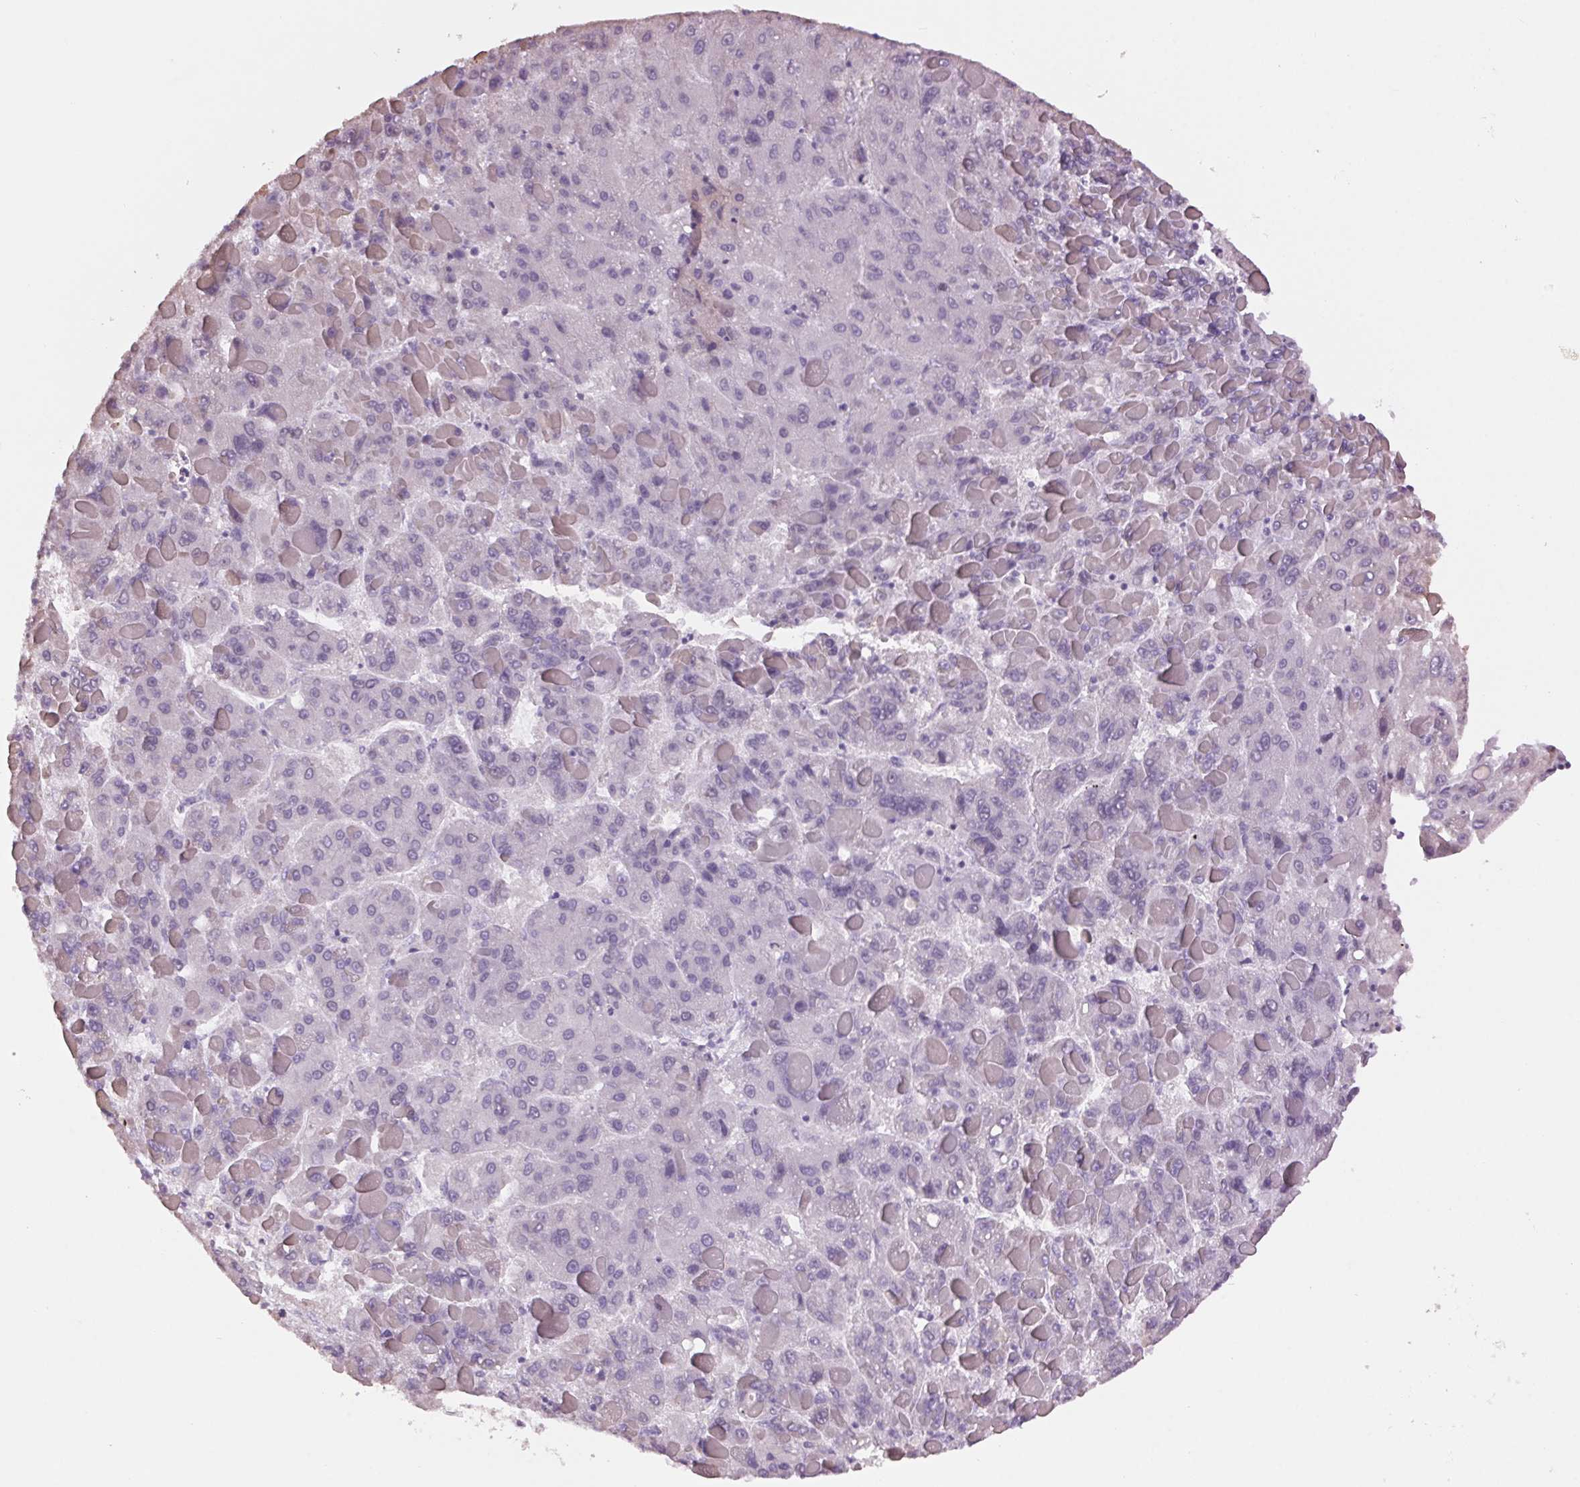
{"staining": {"intensity": "negative", "quantity": "none", "location": "none"}, "tissue": "liver cancer", "cell_type": "Tumor cells", "image_type": "cancer", "snomed": [{"axis": "morphology", "description": "Carcinoma, Hepatocellular, NOS"}, {"axis": "topography", "description": "Liver"}], "caption": "Photomicrograph shows no protein positivity in tumor cells of liver cancer tissue. The staining was performed using DAB (3,3'-diaminobenzidine) to visualize the protein expression in brown, while the nuclei were stained in blue with hematoxylin (Magnification: 20x).", "gene": "MPO", "patient": {"sex": "female", "age": 82}}